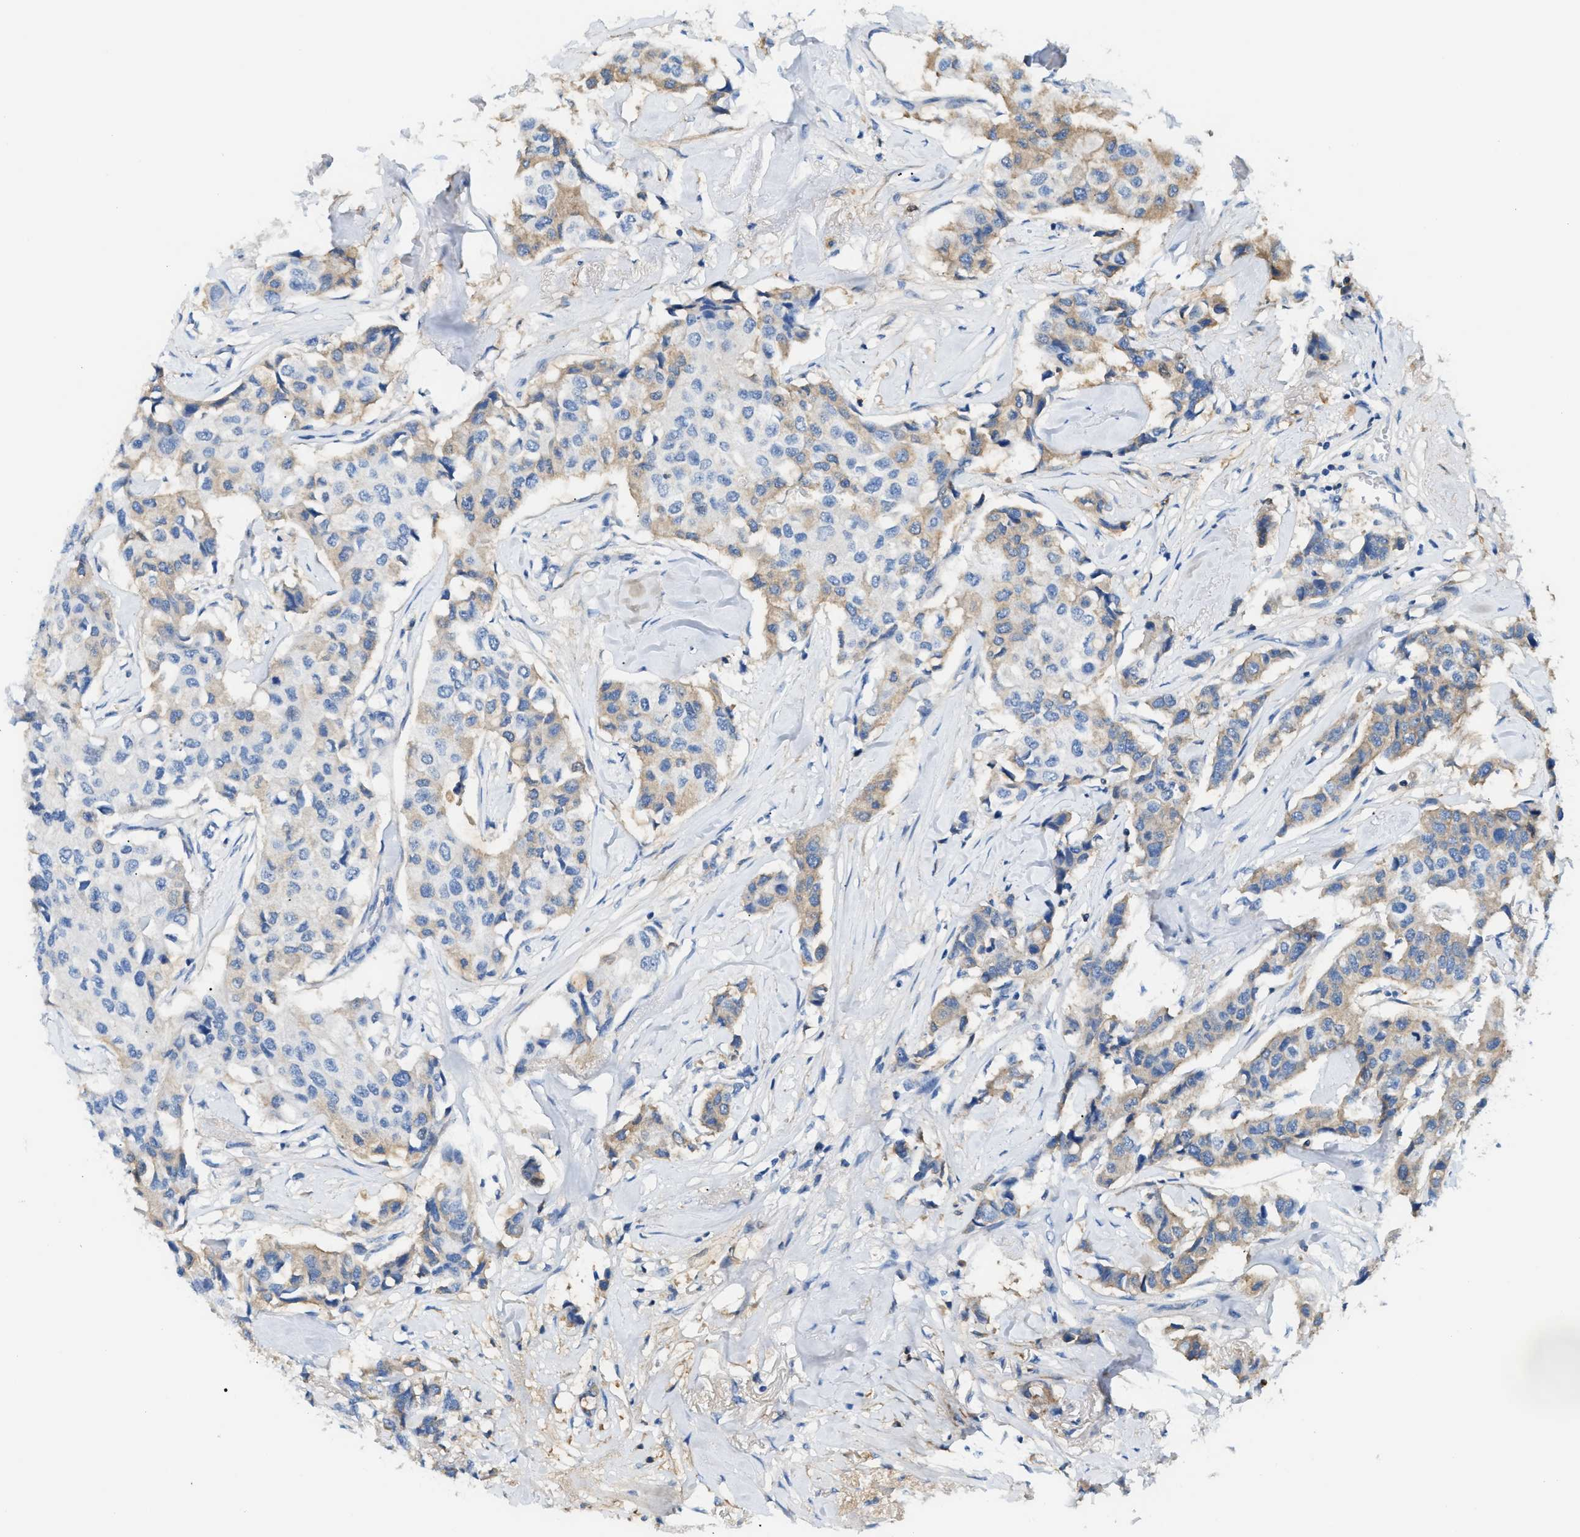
{"staining": {"intensity": "moderate", "quantity": "25%-75%", "location": "cytoplasmic/membranous"}, "tissue": "breast cancer", "cell_type": "Tumor cells", "image_type": "cancer", "snomed": [{"axis": "morphology", "description": "Duct carcinoma"}, {"axis": "topography", "description": "Breast"}], "caption": "Immunohistochemistry (IHC) of intraductal carcinoma (breast) exhibits medium levels of moderate cytoplasmic/membranous staining in about 25%-75% of tumor cells.", "gene": "CFI", "patient": {"sex": "female", "age": 80}}